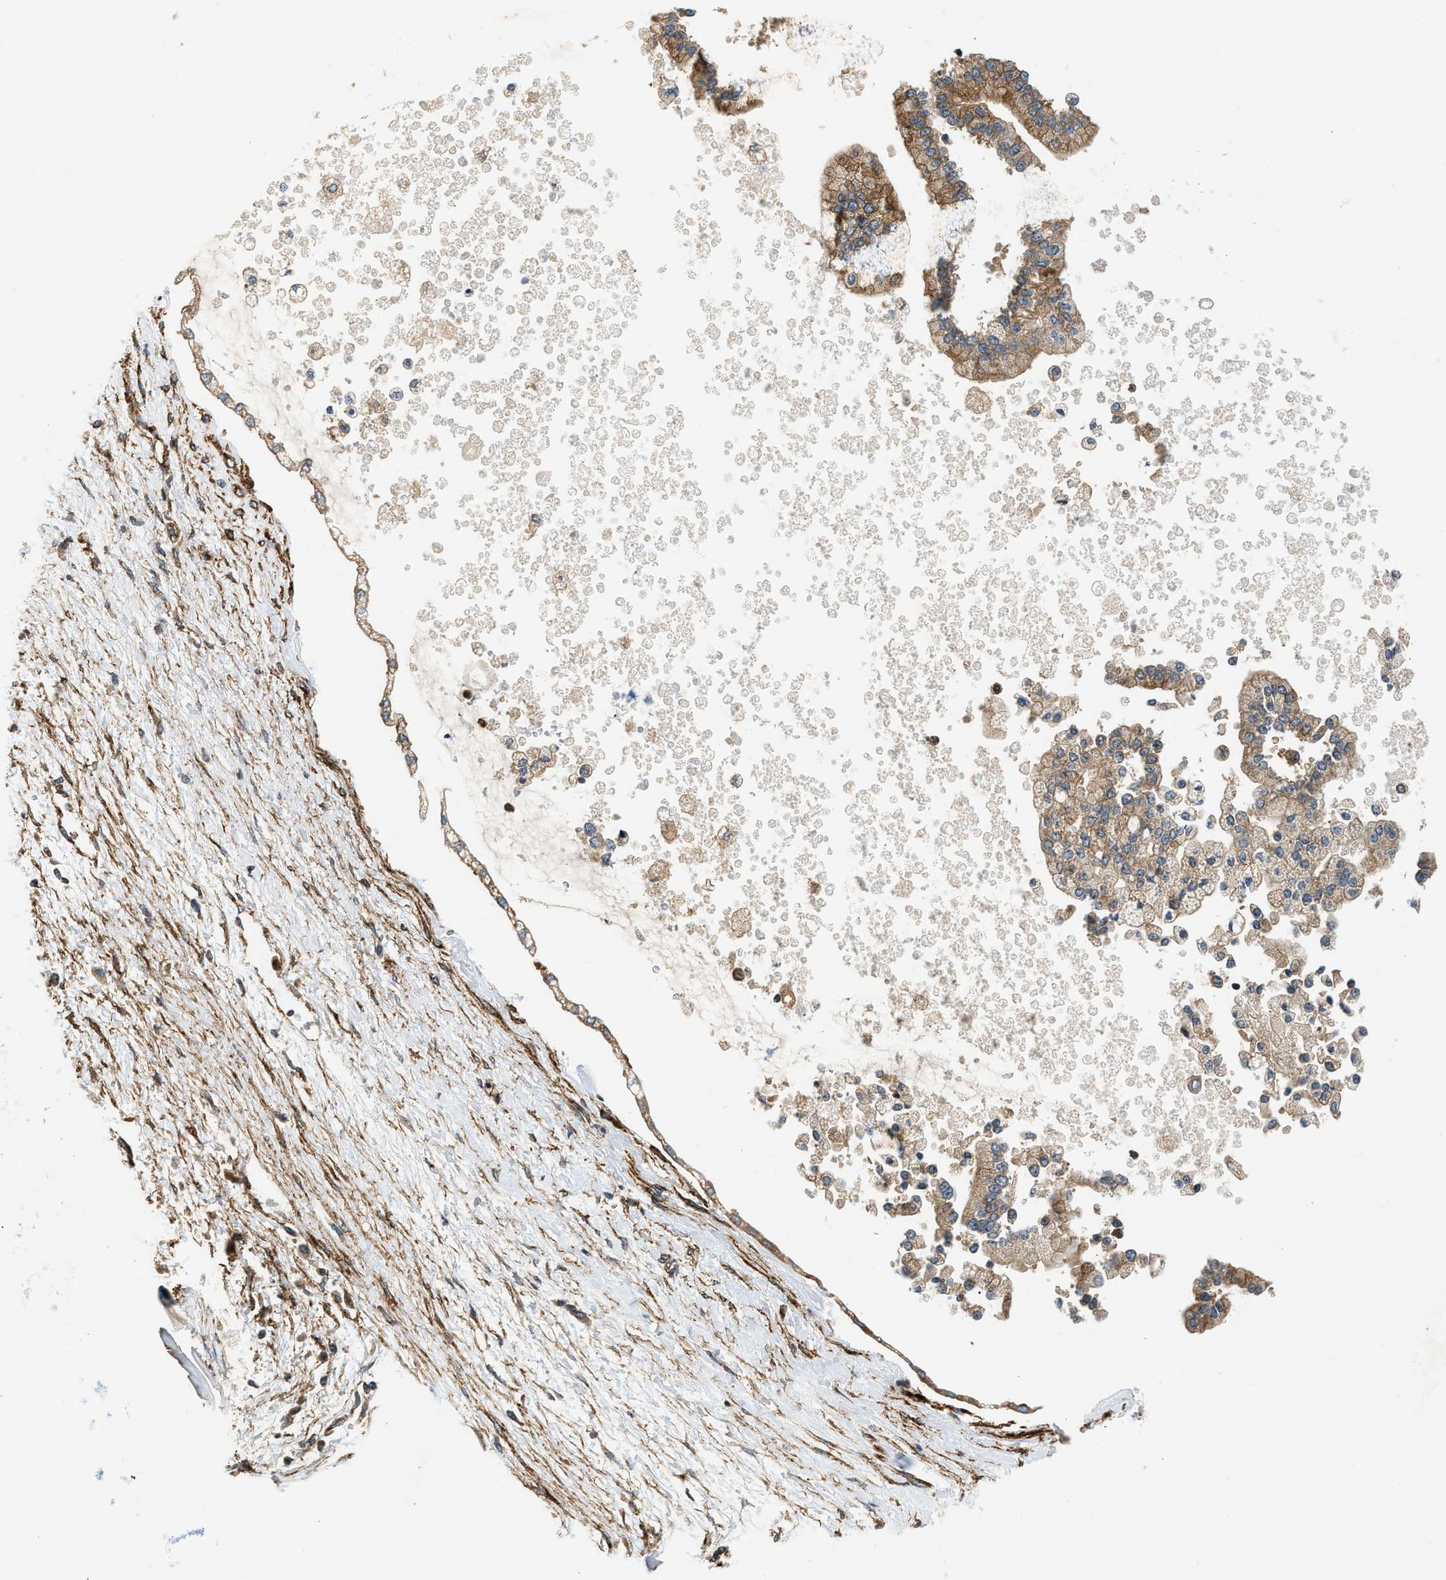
{"staining": {"intensity": "moderate", "quantity": "25%-75%", "location": "cytoplasmic/membranous"}, "tissue": "liver cancer", "cell_type": "Tumor cells", "image_type": "cancer", "snomed": [{"axis": "morphology", "description": "Cholangiocarcinoma"}, {"axis": "topography", "description": "Liver"}], "caption": "IHC image of neoplastic tissue: liver cholangiocarcinoma stained using immunohistochemistry (IHC) demonstrates medium levels of moderate protein expression localized specifically in the cytoplasmic/membranous of tumor cells, appearing as a cytoplasmic/membranous brown color.", "gene": "HIP1", "patient": {"sex": "male", "age": 50}}